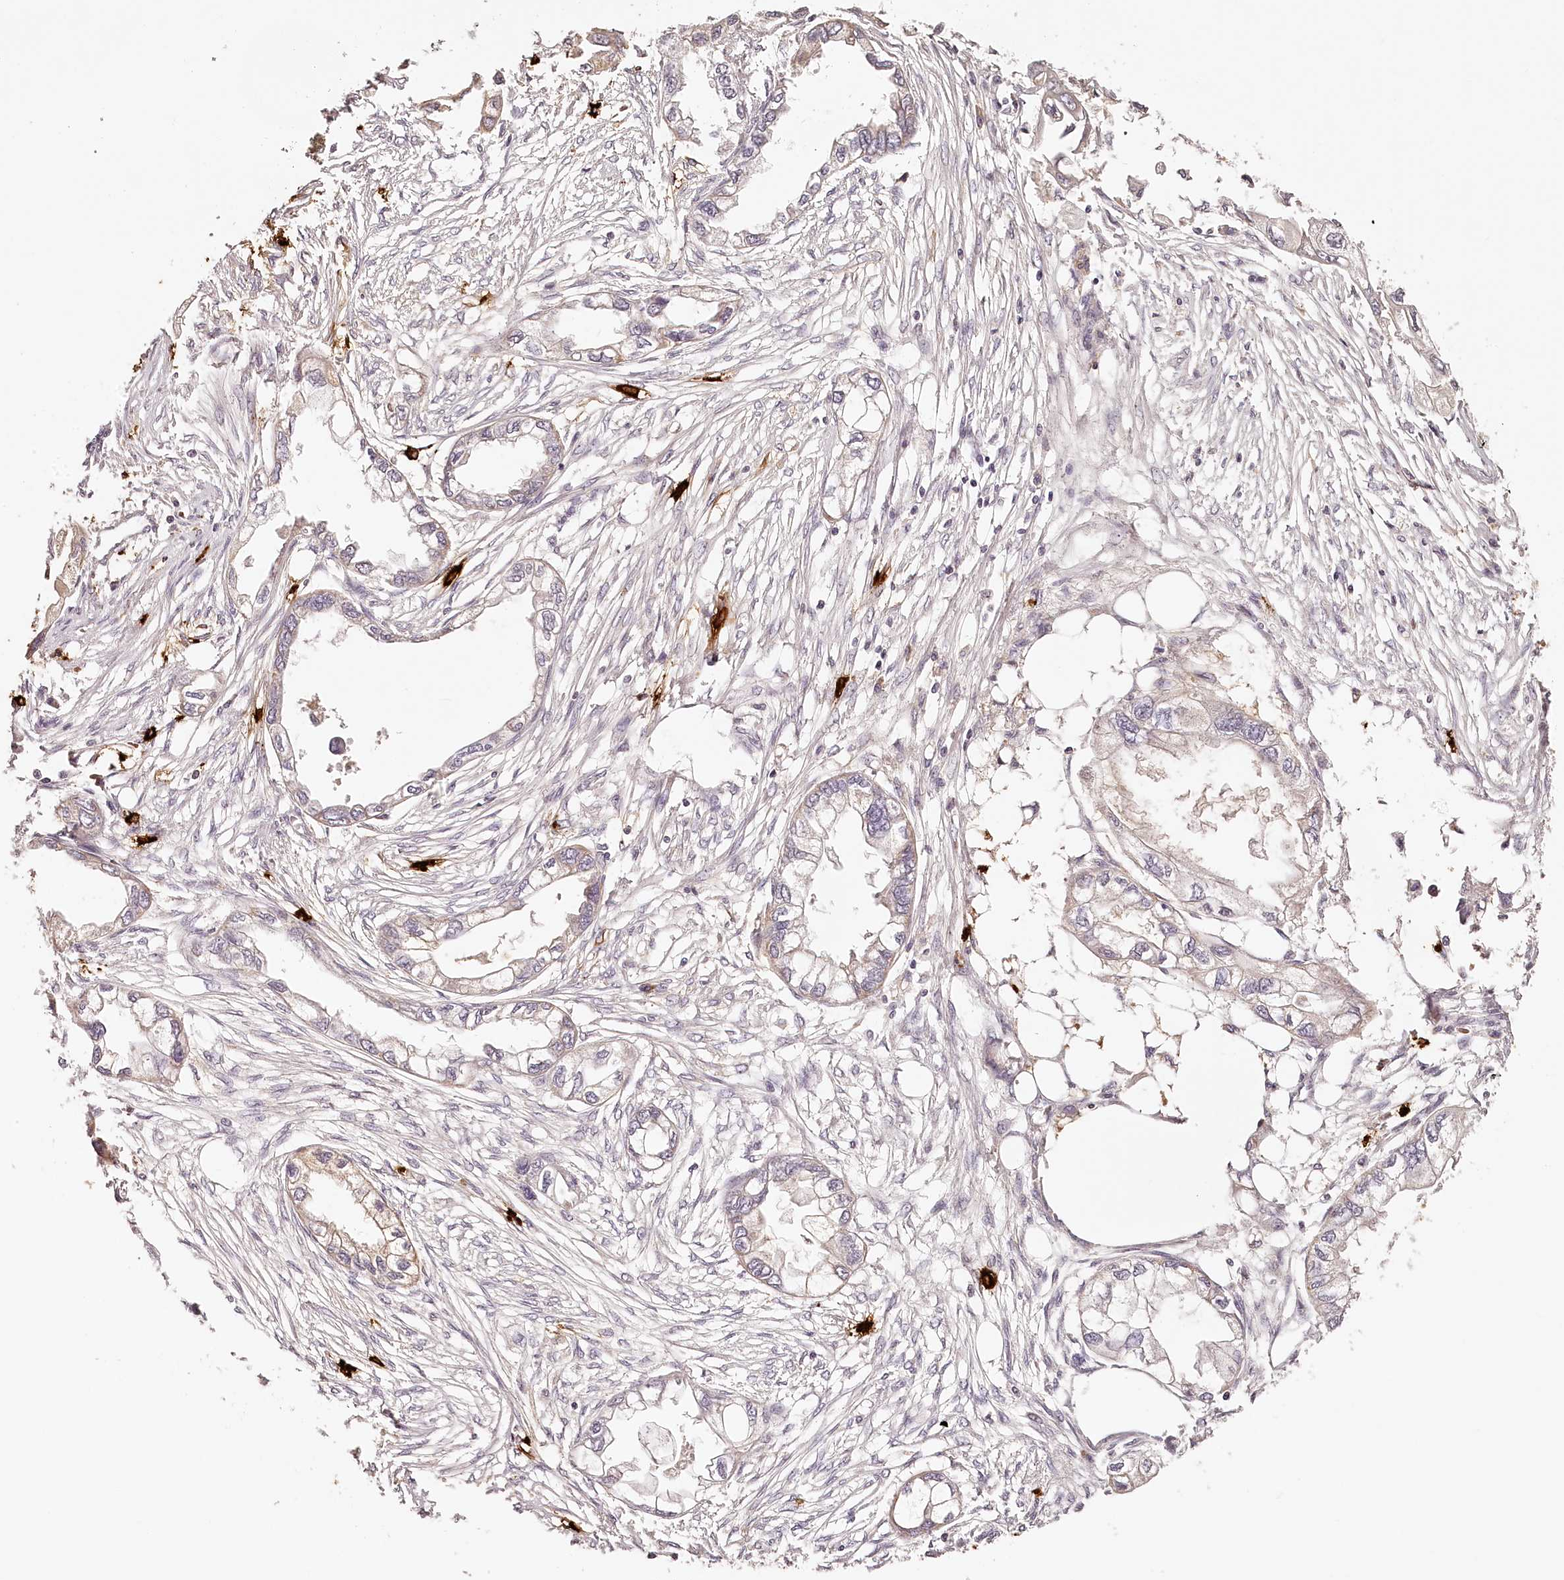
{"staining": {"intensity": "negative", "quantity": "none", "location": "none"}, "tissue": "endometrial cancer", "cell_type": "Tumor cells", "image_type": "cancer", "snomed": [{"axis": "morphology", "description": "Adenocarcinoma, NOS"}, {"axis": "morphology", "description": "Adenocarcinoma, metastatic, NOS"}, {"axis": "topography", "description": "Adipose tissue"}, {"axis": "topography", "description": "Endometrium"}], "caption": "DAB immunohistochemical staining of endometrial metastatic adenocarcinoma exhibits no significant expression in tumor cells. Nuclei are stained in blue.", "gene": "SYNGR1", "patient": {"sex": "female", "age": 67}}